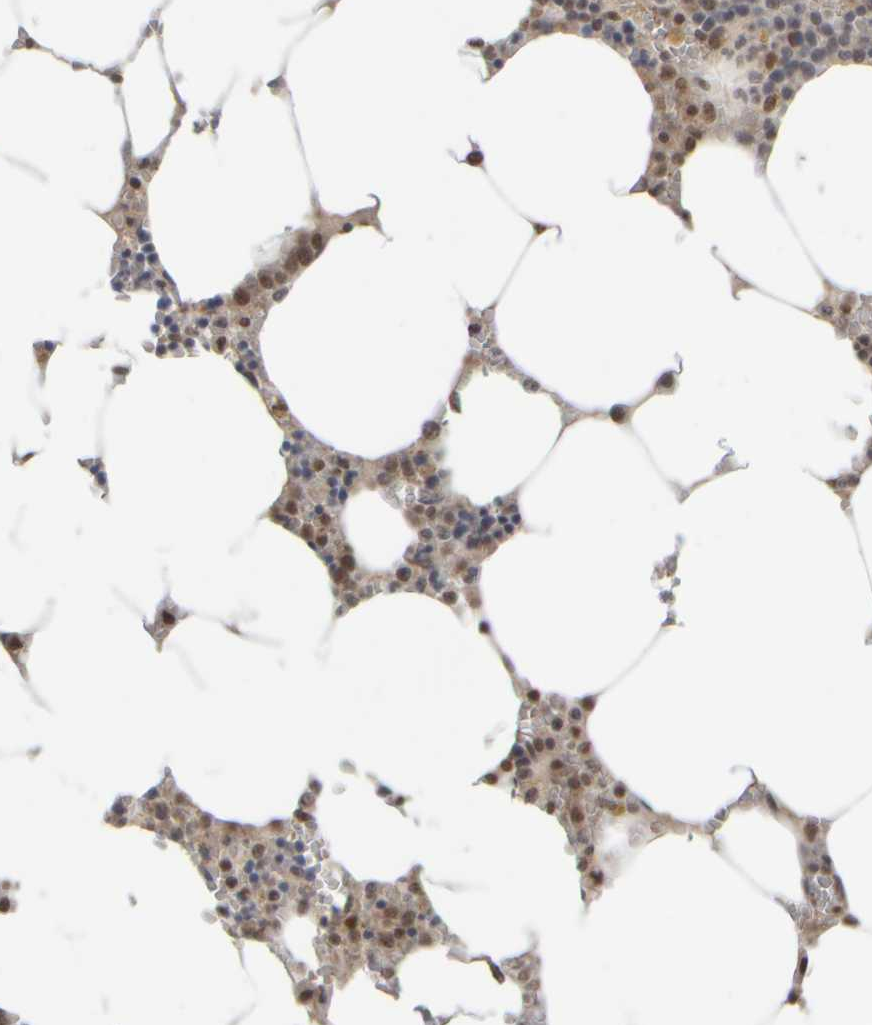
{"staining": {"intensity": "moderate", "quantity": "25%-75%", "location": "cytoplasmic/membranous,nuclear"}, "tissue": "bone marrow", "cell_type": "Hematopoietic cells", "image_type": "normal", "snomed": [{"axis": "morphology", "description": "Normal tissue, NOS"}, {"axis": "topography", "description": "Bone marrow"}], "caption": "Moderate cytoplasmic/membranous,nuclear expression for a protein is identified in about 25%-75% of hematopoietic cells of benign bone marrow using immunohistochemistry (IHC).", "gene": "SYNRG", "patient": {"sex": "male", "age": 70}}